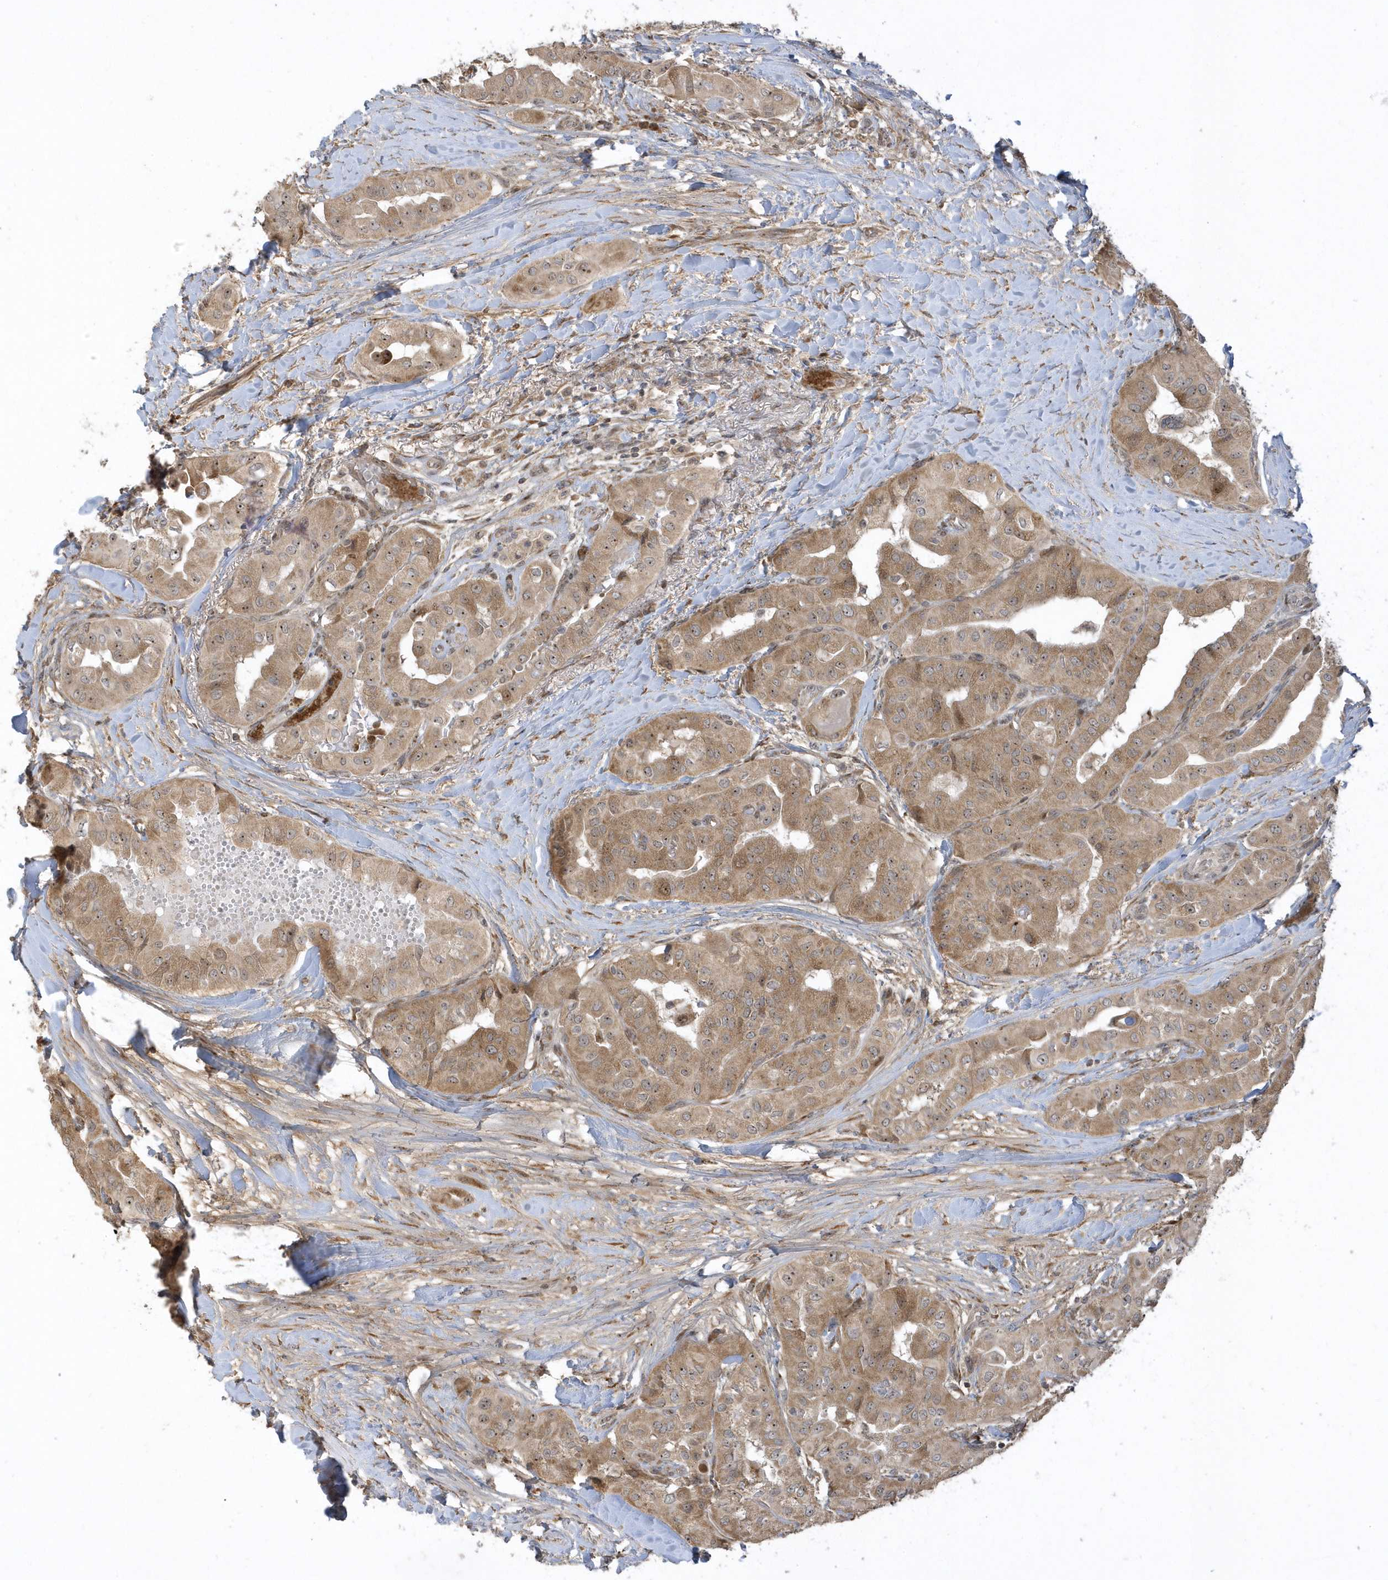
{"staining": {"intensity": "moderate", "quantity": ">75%", "location": "cytoplasmic/membranous"}, "tissue": "thyroid cancer", "cell_type": "Tumor cells", "image_type": "cancer", "snomed": [{"axis": "morphology", "description": "Papillary adenocarcinoma, NOS"}, {"axis": "topography", "description": "Thyroid gland"}], "caption": "A brown stain shows moderate cytoplasmic/membranous positivity of a protein in human thyroid cancer (papillary adenocarcinoma) tumor cells.", "gene": "ECM2", "patient": {"sex": "female", "age": 59}}